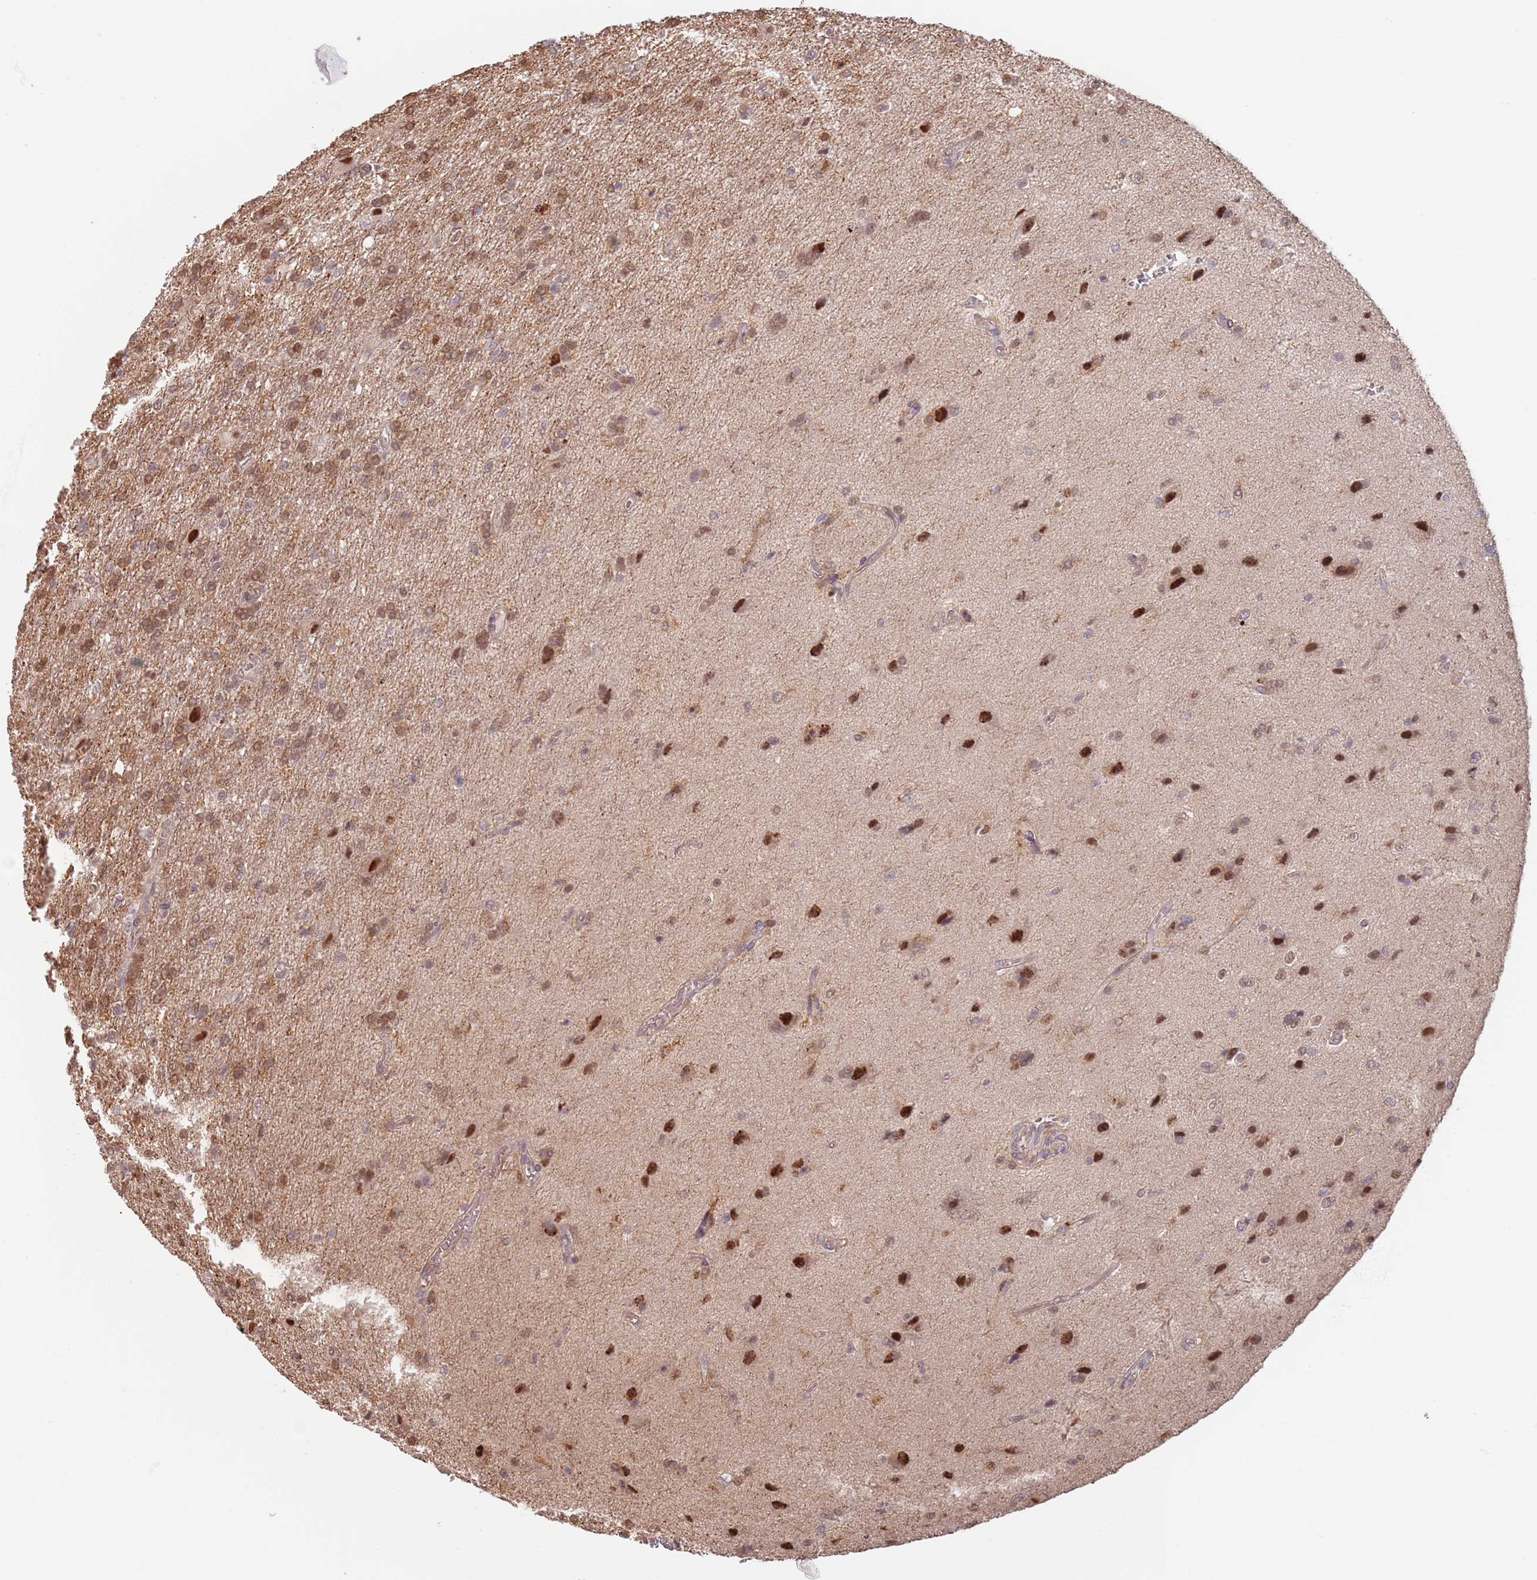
{"staining": {"intensity": "moderate", "quantity": ">75%", "location": "nuclear"}, "tissue": "glioma", "cell_type": "Tumor cells", "image_type": "cancer", "snomed": [{"axis": "morphology", "description": "Glioma, malignant, High grade"}, {"axis": "topography", "description": "Brain"}], "caption": "IHC of glioma displays medium levels of moderate nuclear positivity in about >75% of tumor cells.", "gene": "PLSCR5", "patient": {"sex": "male", "age": 56}}